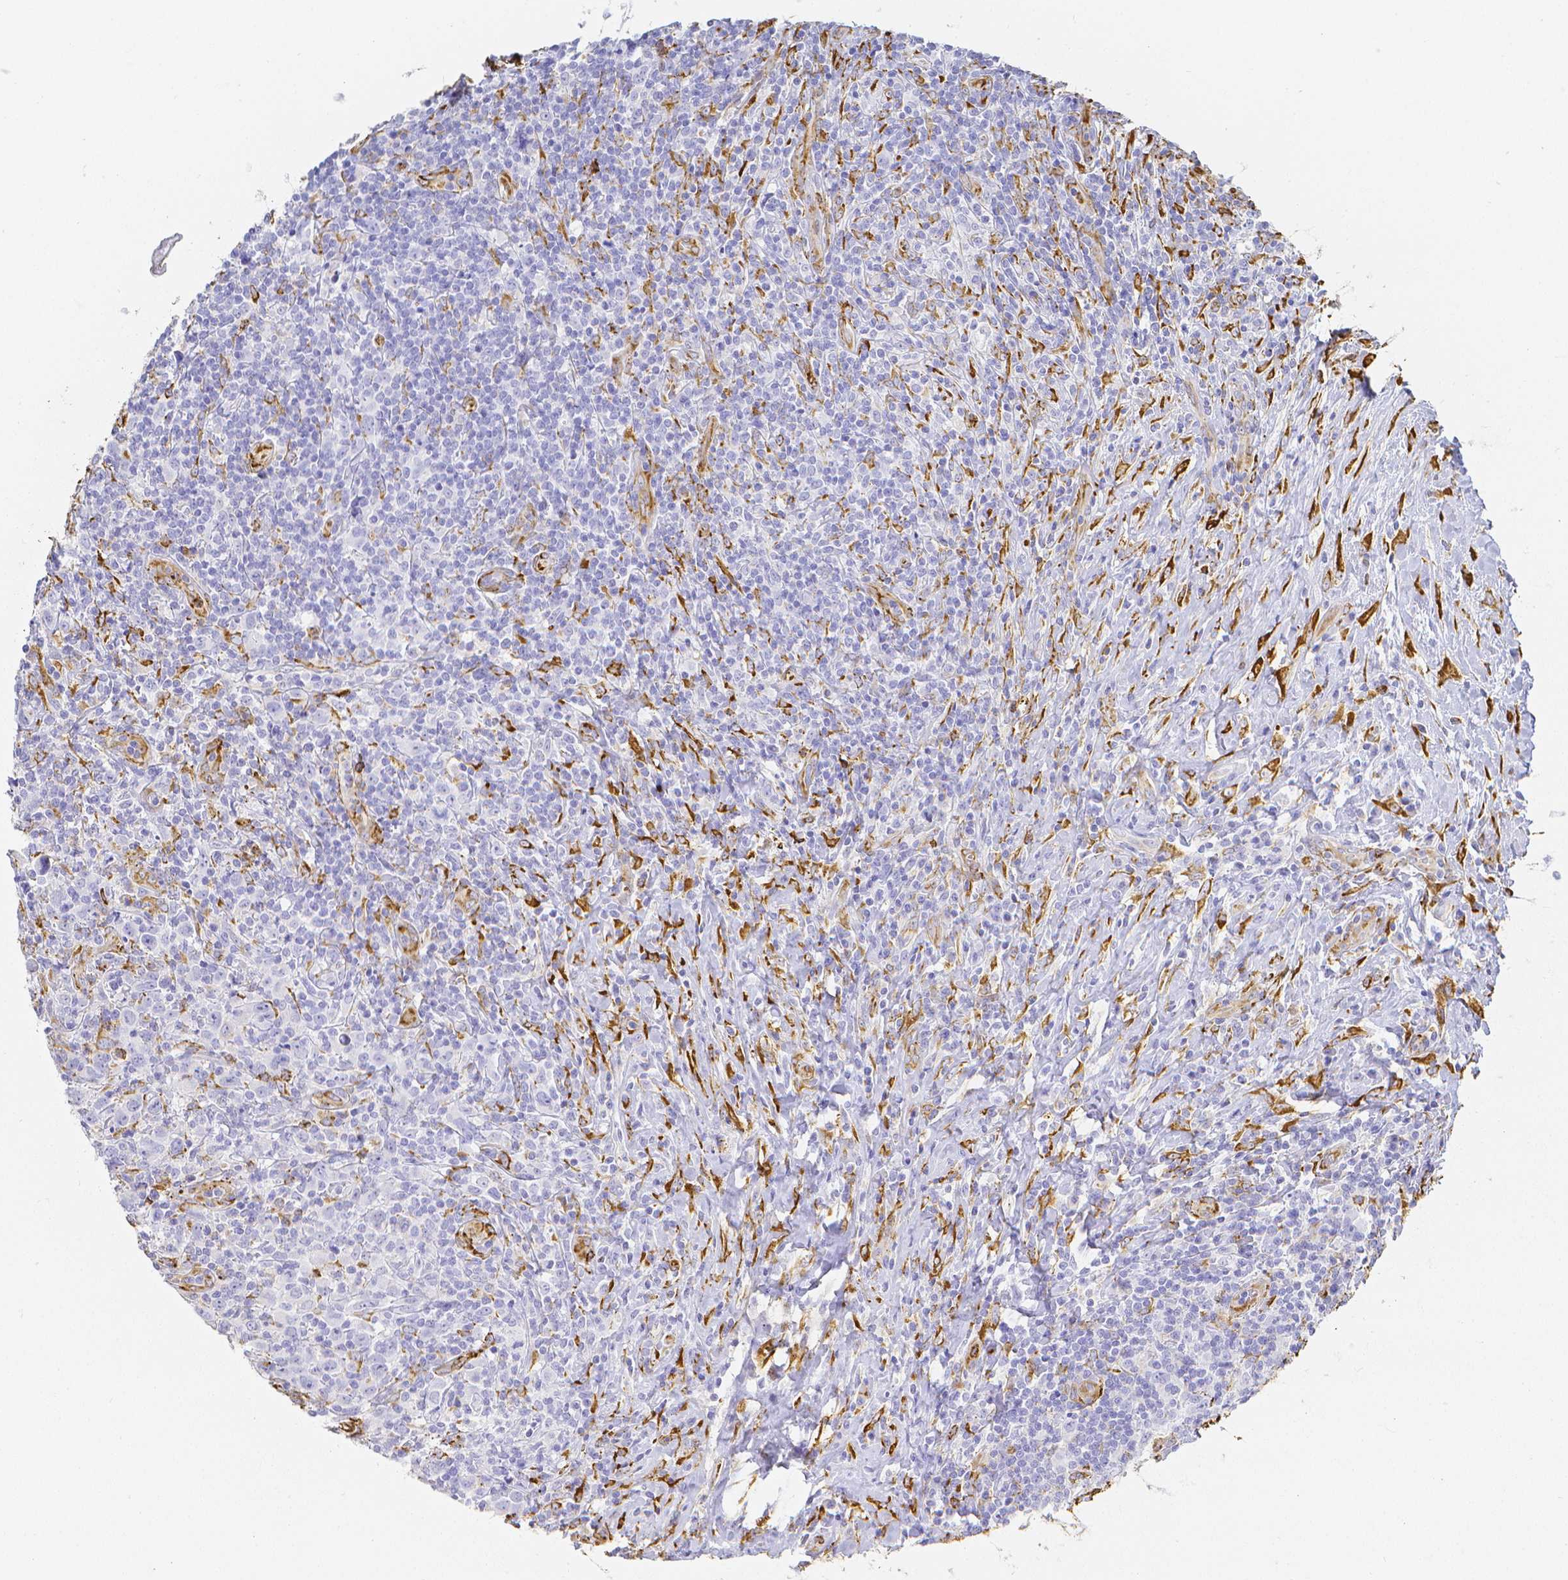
{"staining": {"intensity": "negative", "quantity": "none", "location": "none"}, "tissue": "lymphoma", "cell_type": "Tumor cells", "image_type": "cancer", "snomed": [{"axis": "morphology", "description": "Hodgkin's disease, NOS"}, {"axis": "topography", "description": "Lymph node"}], "caption": "DAB immunohistochemical staining of human lymphoma exhibits no significant expression in tumor cells.", "gene": "SMURF1", "patient": {"sex": "female", "age": 18}}